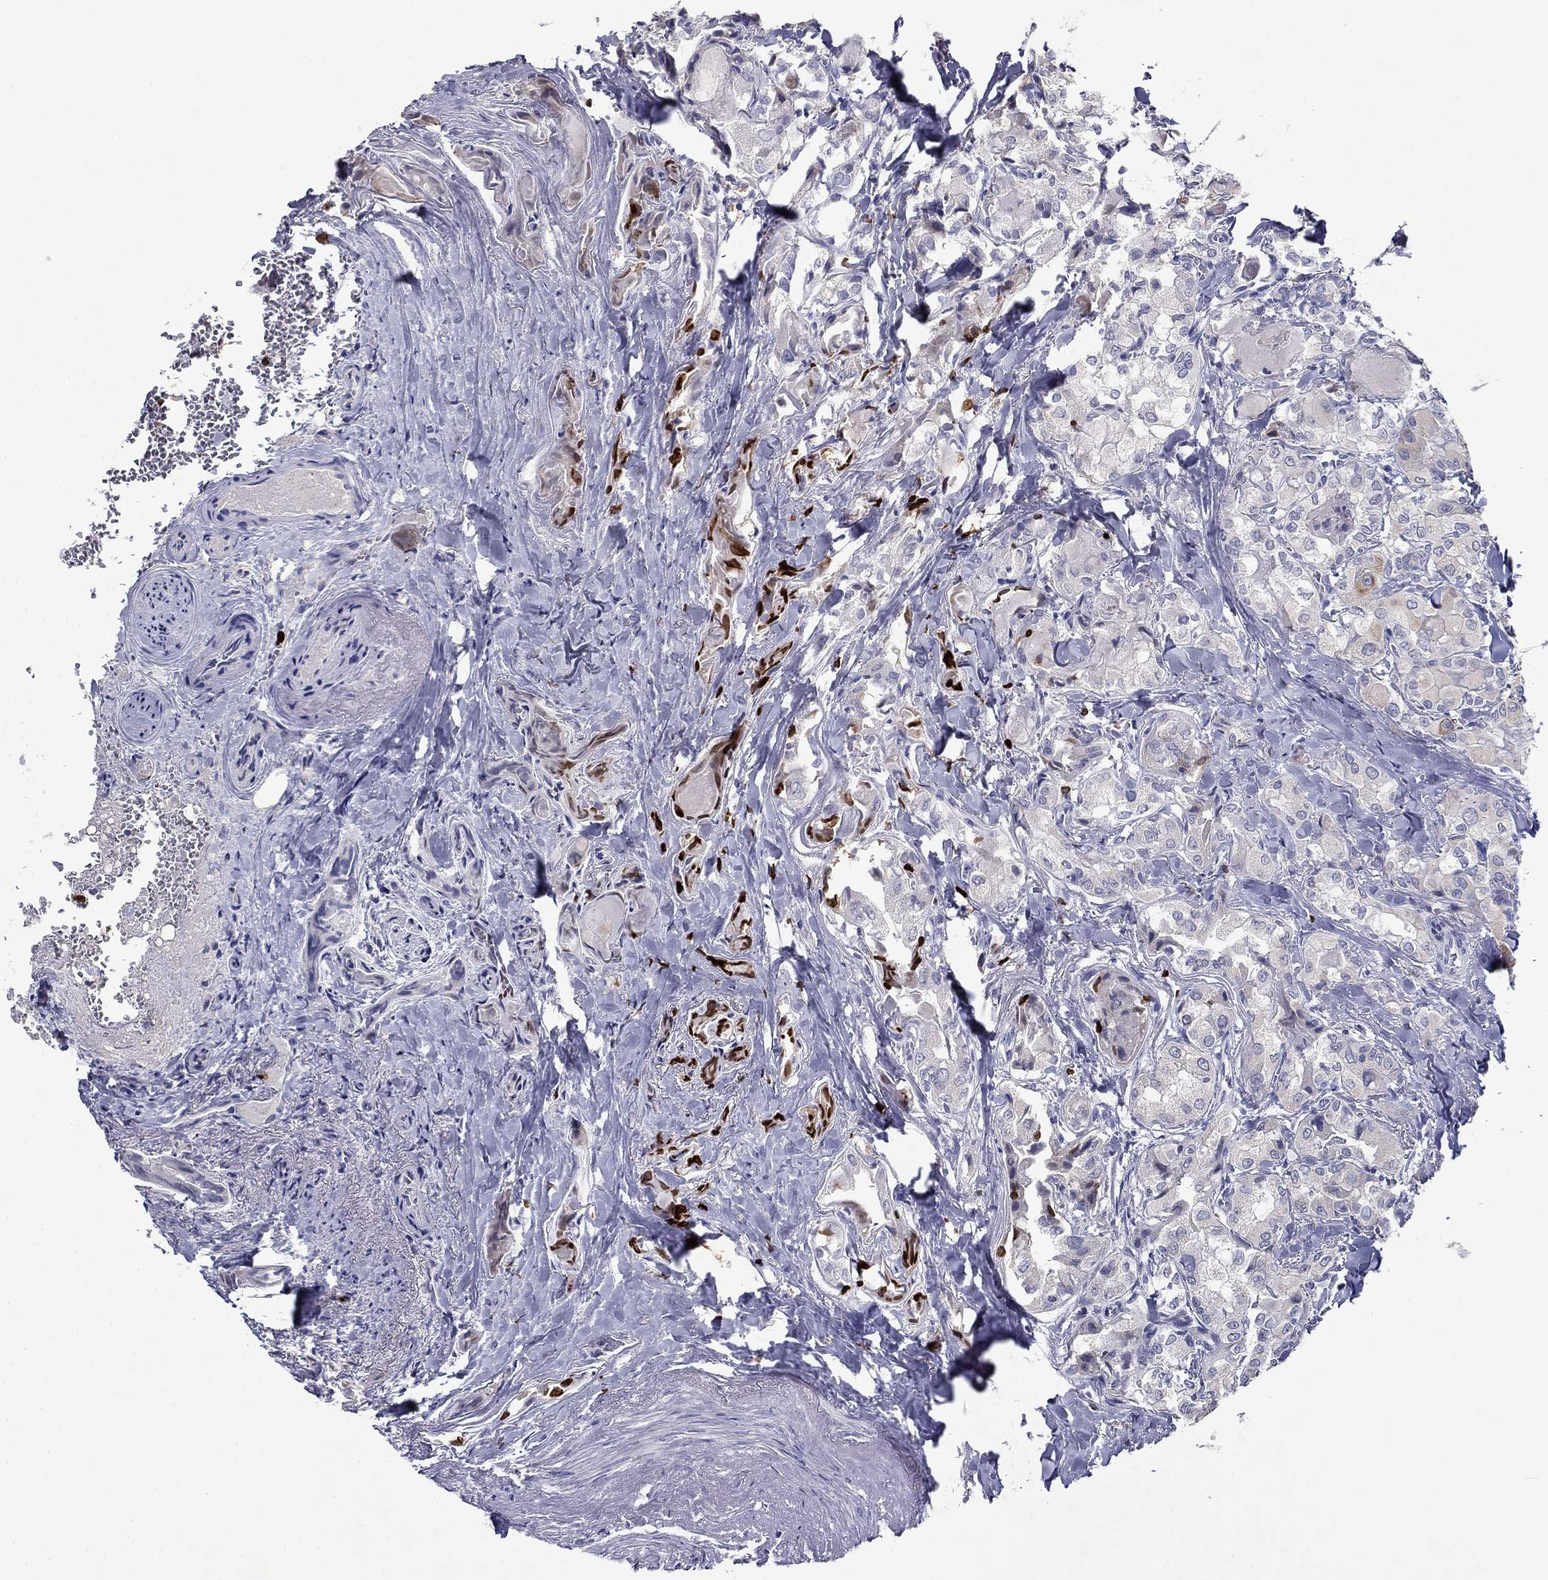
{"staining": {"intensity": "negative", "quantity": "none", "location": "none"}, "tissue": "thyroid cancer", "cell_type": "Tumor cells", "image_type": "cancer", "snomed": [{"axis": "morphology", "description": "Normal tissue, NOS"}, {"axis": "morphology", "description": "Papillary adenocarcinoma, NOS"}, {"axis": "topography", "description": "Thyroid gland"}], "caption": "There is no significant expression in tumor cells of papillary adenocarcinoma (thyroid).", "gene": "IRF5", "patient": {"sex": "female", "age": 66}}